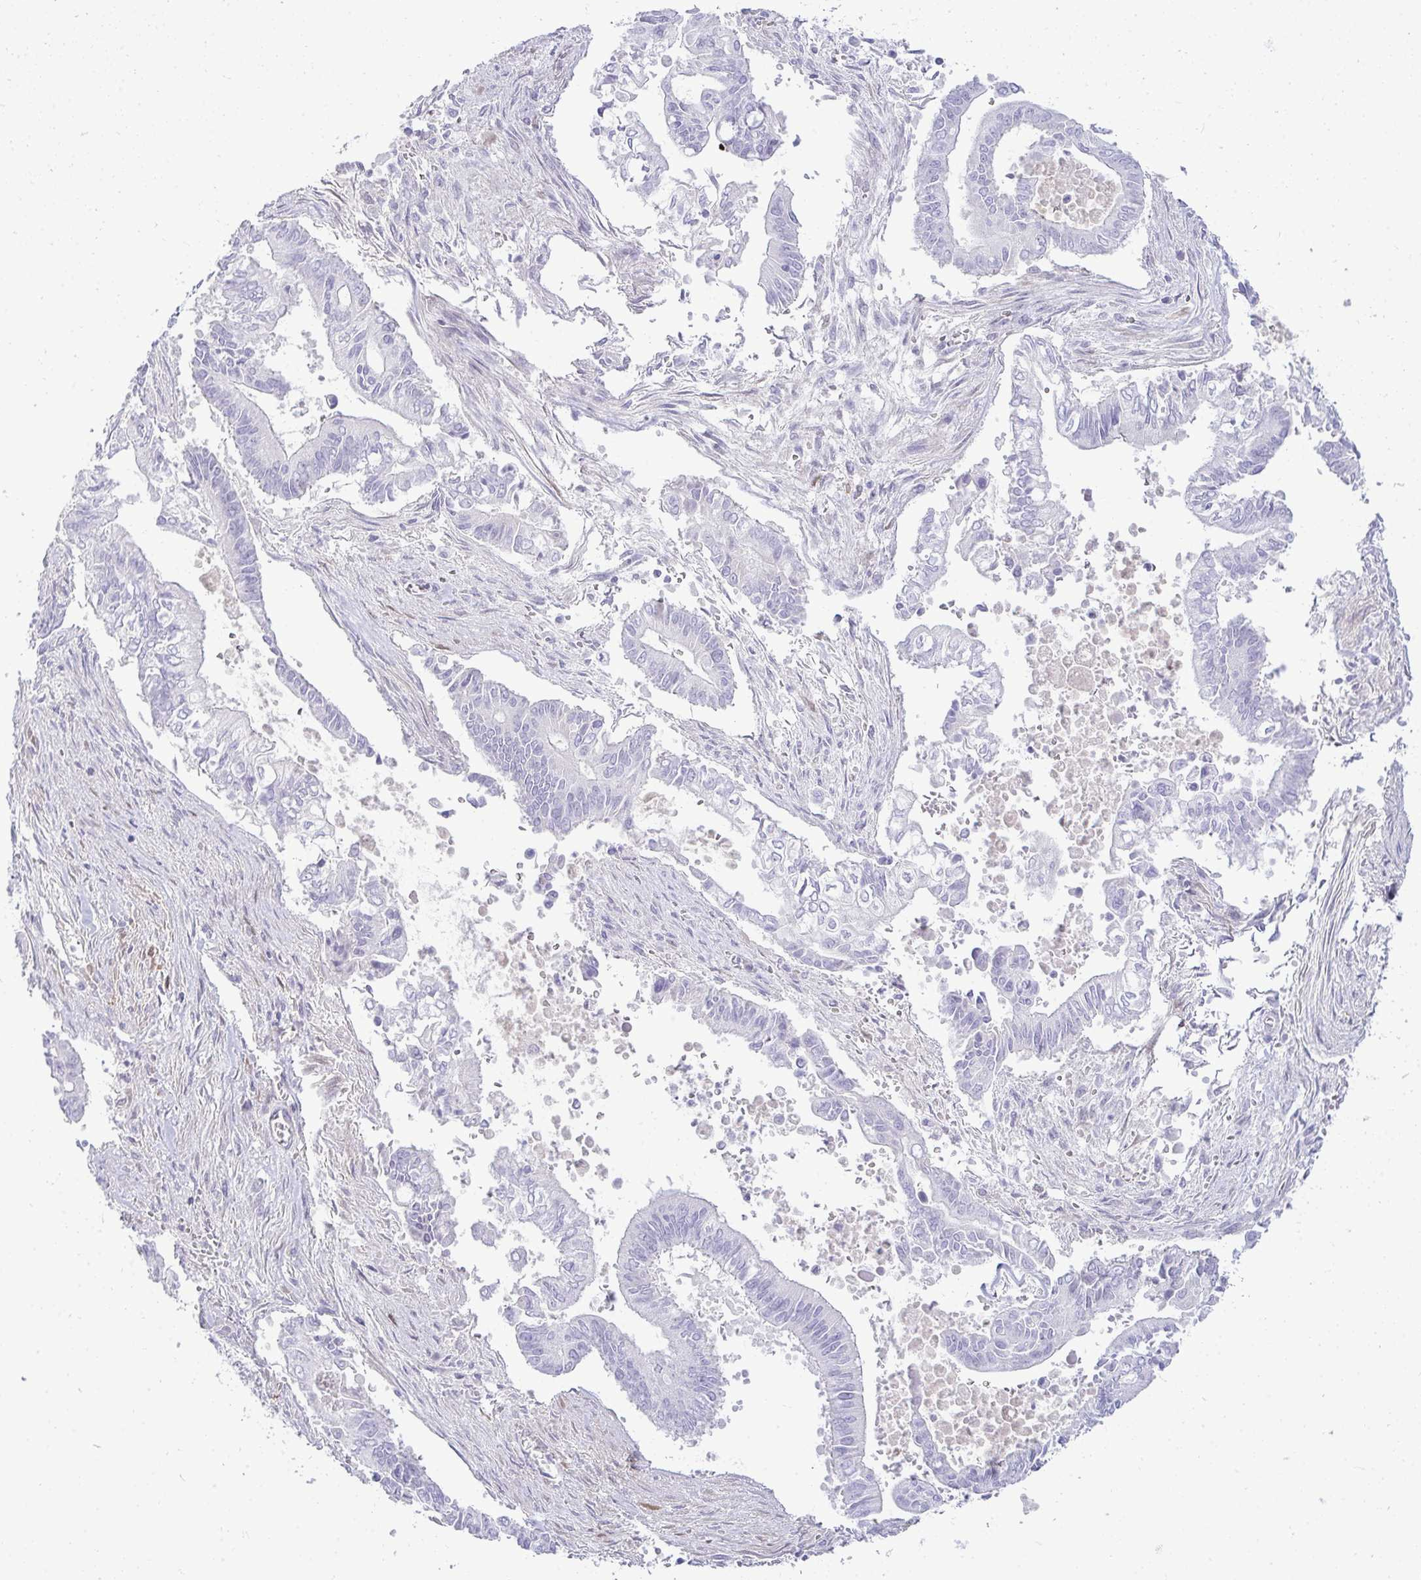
{"staining": {"intensity": "negative", "quantity": "none", "location": "none"}, "tissue": "pancreatic cancer", "cell_type": "Tumor cells", "image_type": "cancer", "snomed": [{"axis": "morphology", "description": "Adenocarcinoma, NOS"}, {"axis": "topography", "description": "Pancreas"}], "caption": "Tumor cells show no significant positivity in pancreatic cancer. (DAB immunohistochemistry (IHC) with hematoxylin counter stain).", "gene": "HSPB6", "patient": {"sex": "male", "age": 68}}